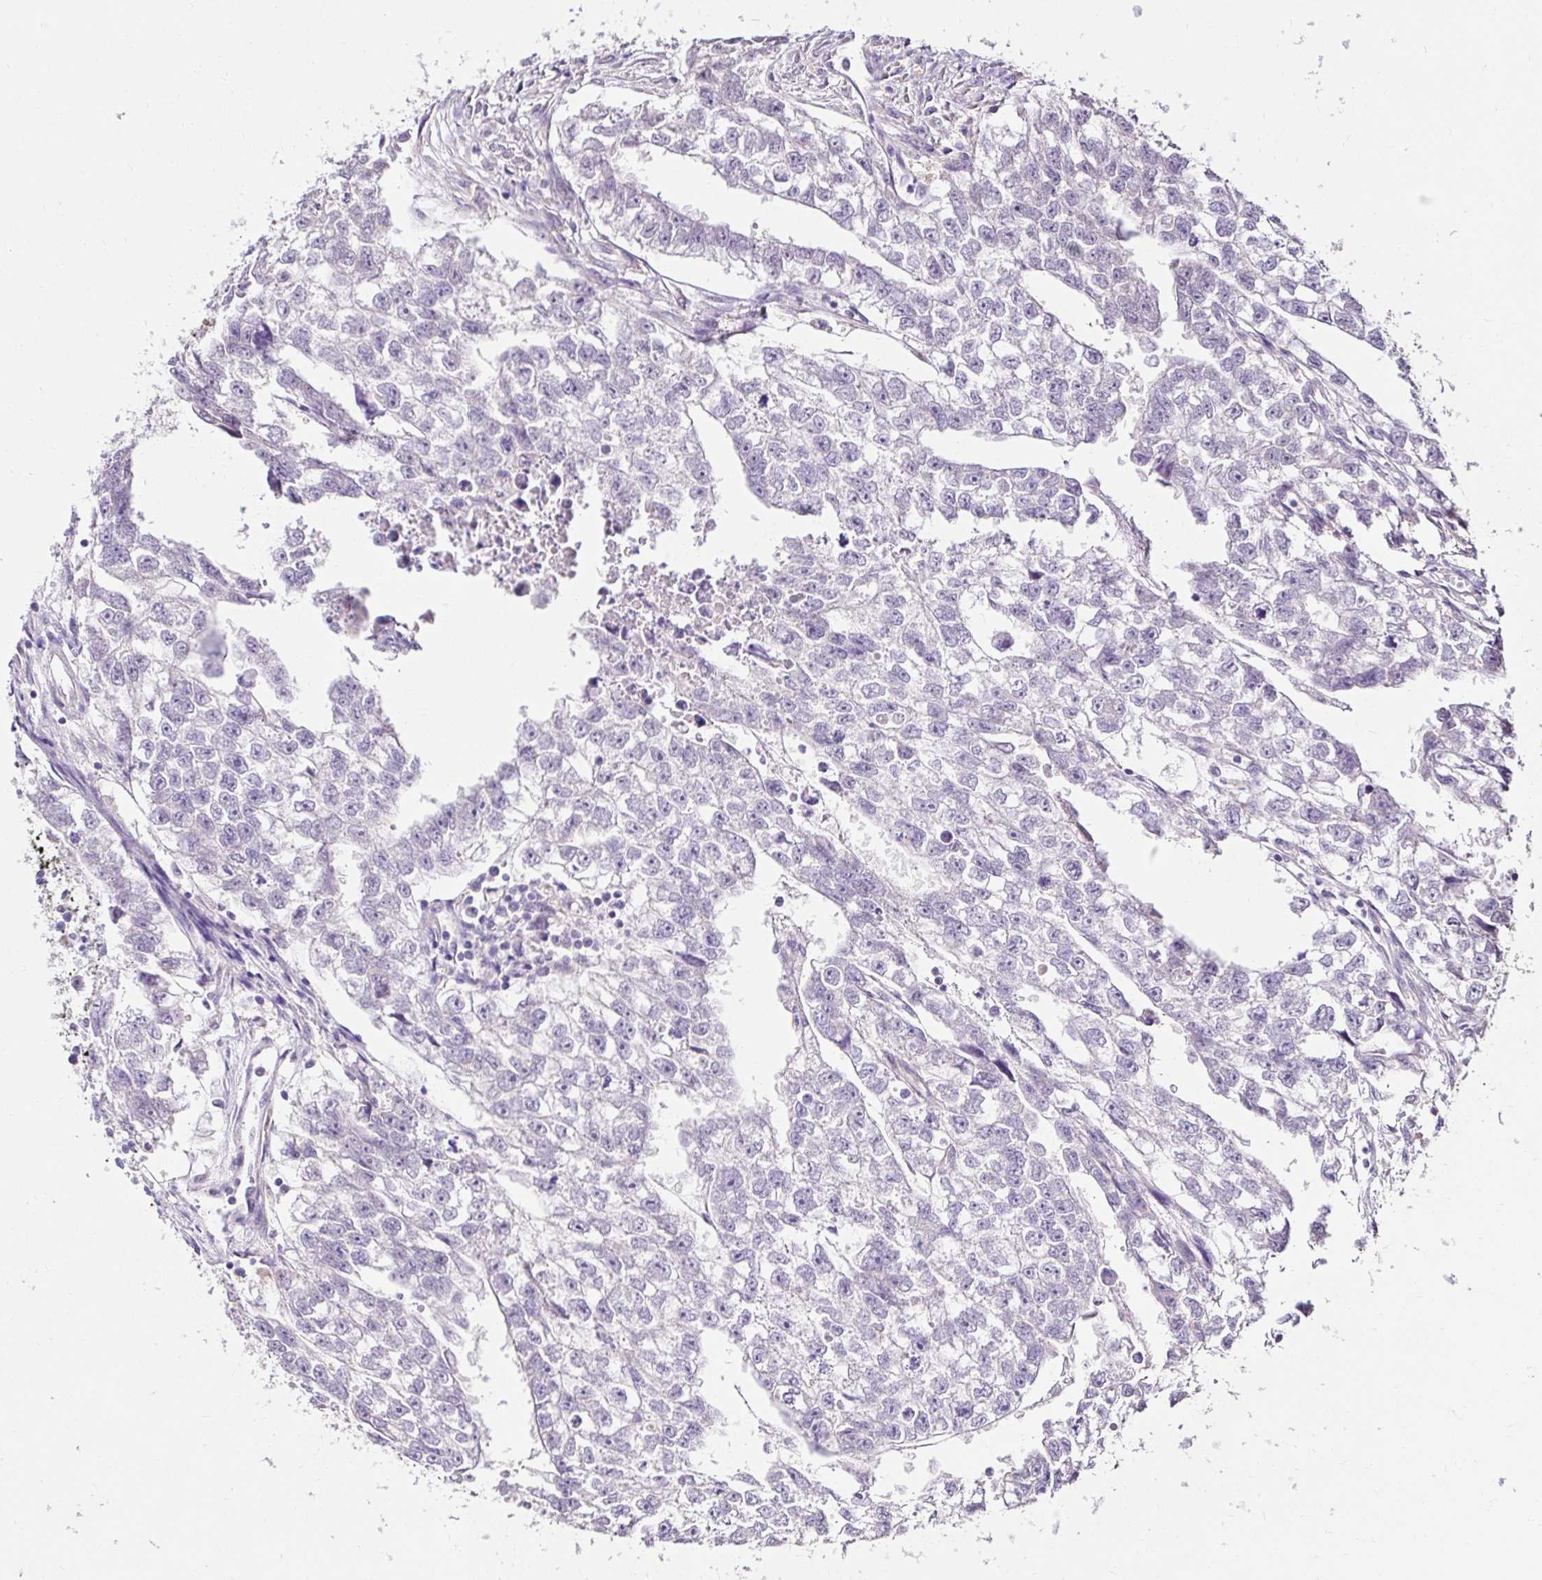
{"staining": {"intensity": "negative", "quantity": "none", "location": "none"}, "tissue": "testis cancer", "cell_type": "Tumor cells", "image_type": "cancer", "snomed": [{"axis": "morphology", "description": "Carcinoma, Embryonal, NOS"}, {"axis": "morphology", "description": "Teratoma, malignant, NOS"}, {"axis": "topography", "description": "Testis"}], "caption": "IHC of malignant teratoma (testis) demonstrates no positivity in tumor cells.", "gene": "KIAA1210", "patient": {"sex": "male", "age": 44}}